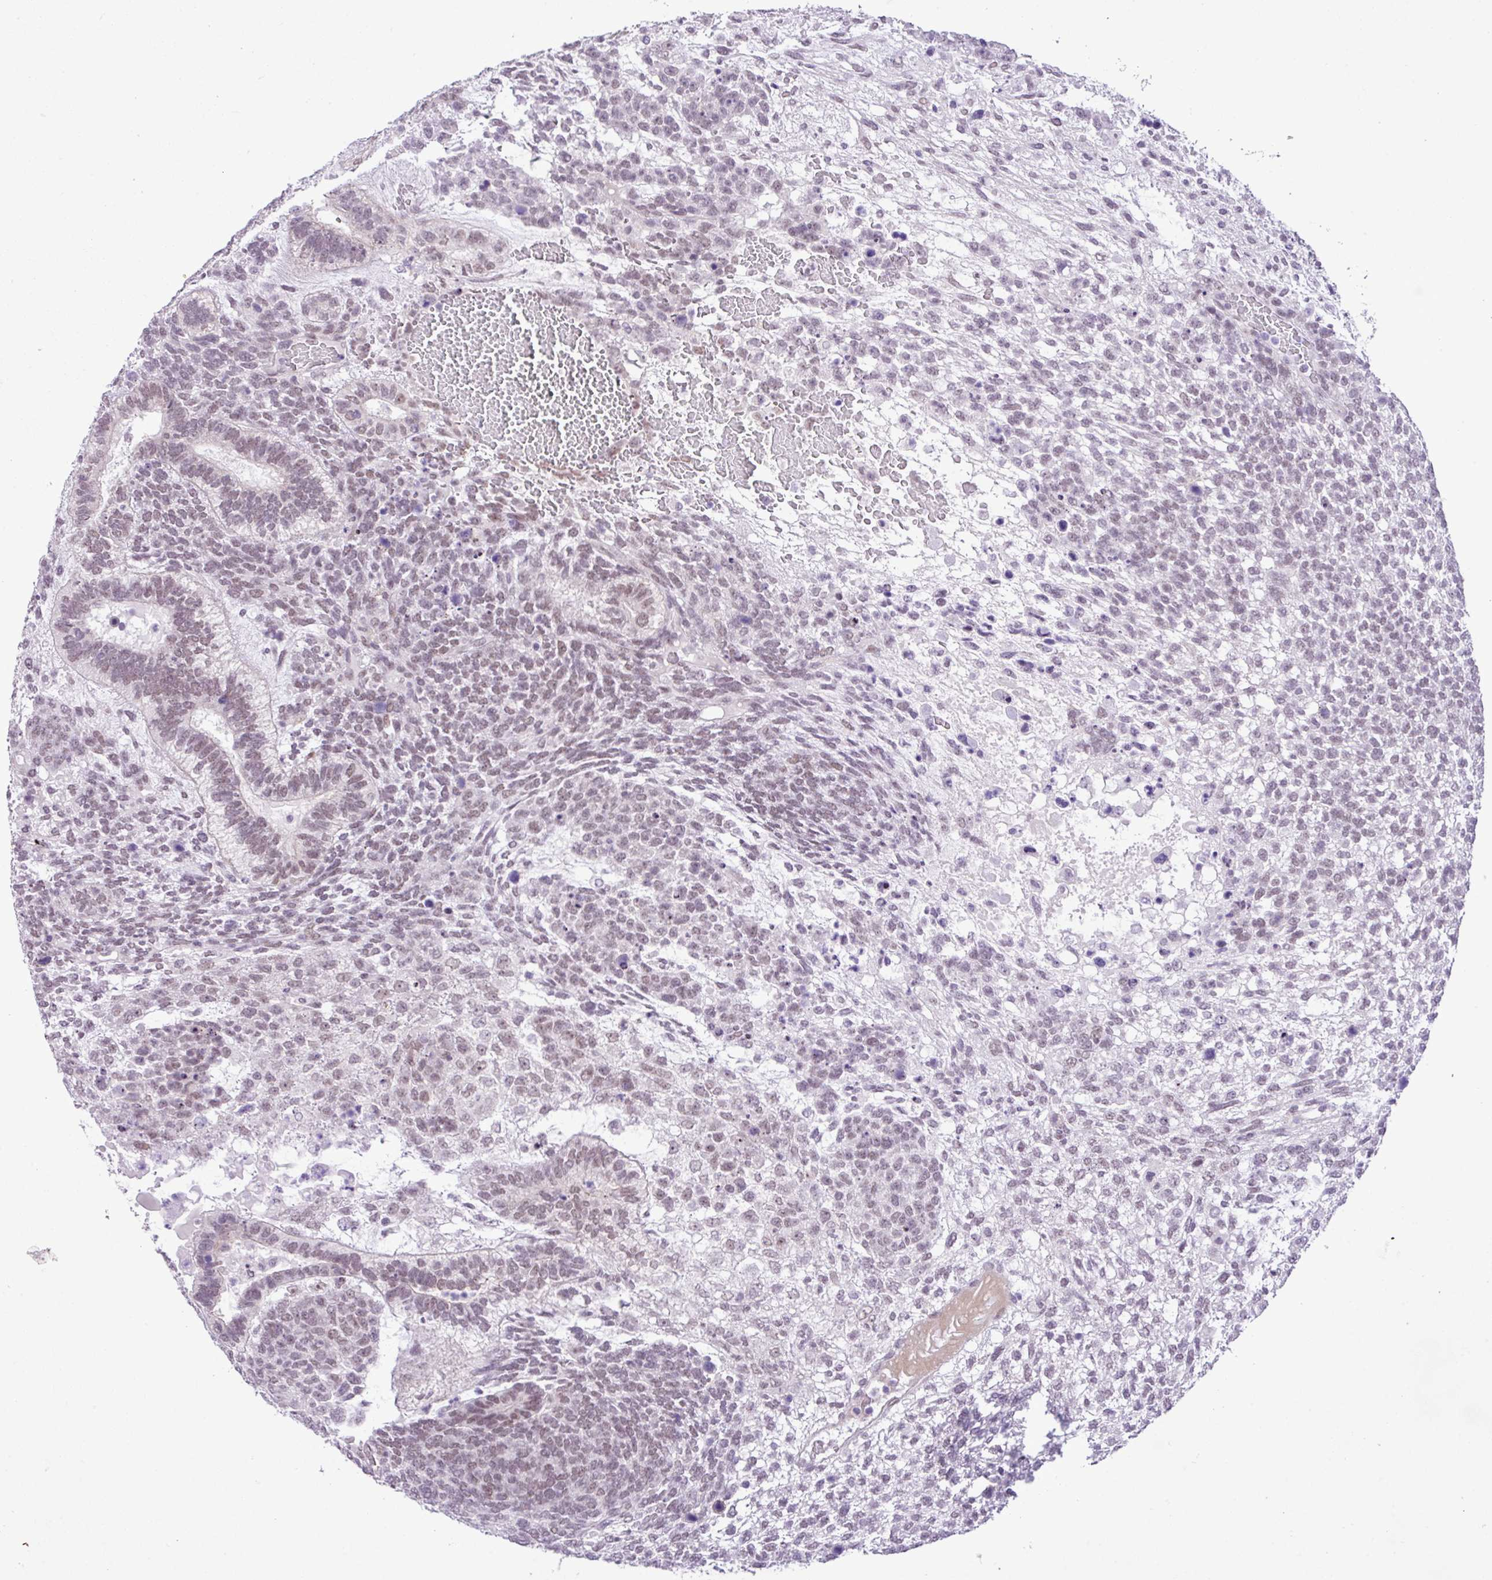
{"staining": {"intensity": "moderate", "quantity": "25%-75%", "location": "cytoplasmic/membranous,nuclear"}, "tissue": "testis cancer", "cell_type": "Tumor cells", "image_type": "cancer", "snomed": [{"axis": "morphology", "description": "Carcinoma, Embryonal, NOS"}, {"axis": "topography", "description": "Testis"}], "caption": "Testis embryonal carcinoma stained for a protein (brown) shows moderate cytoplasmic/membranous and nuclear positive positivity in approximately 25%-75% of tumor cells.", "gene": "YLPM1", "patient": {"sex": "male", "age": 23}}